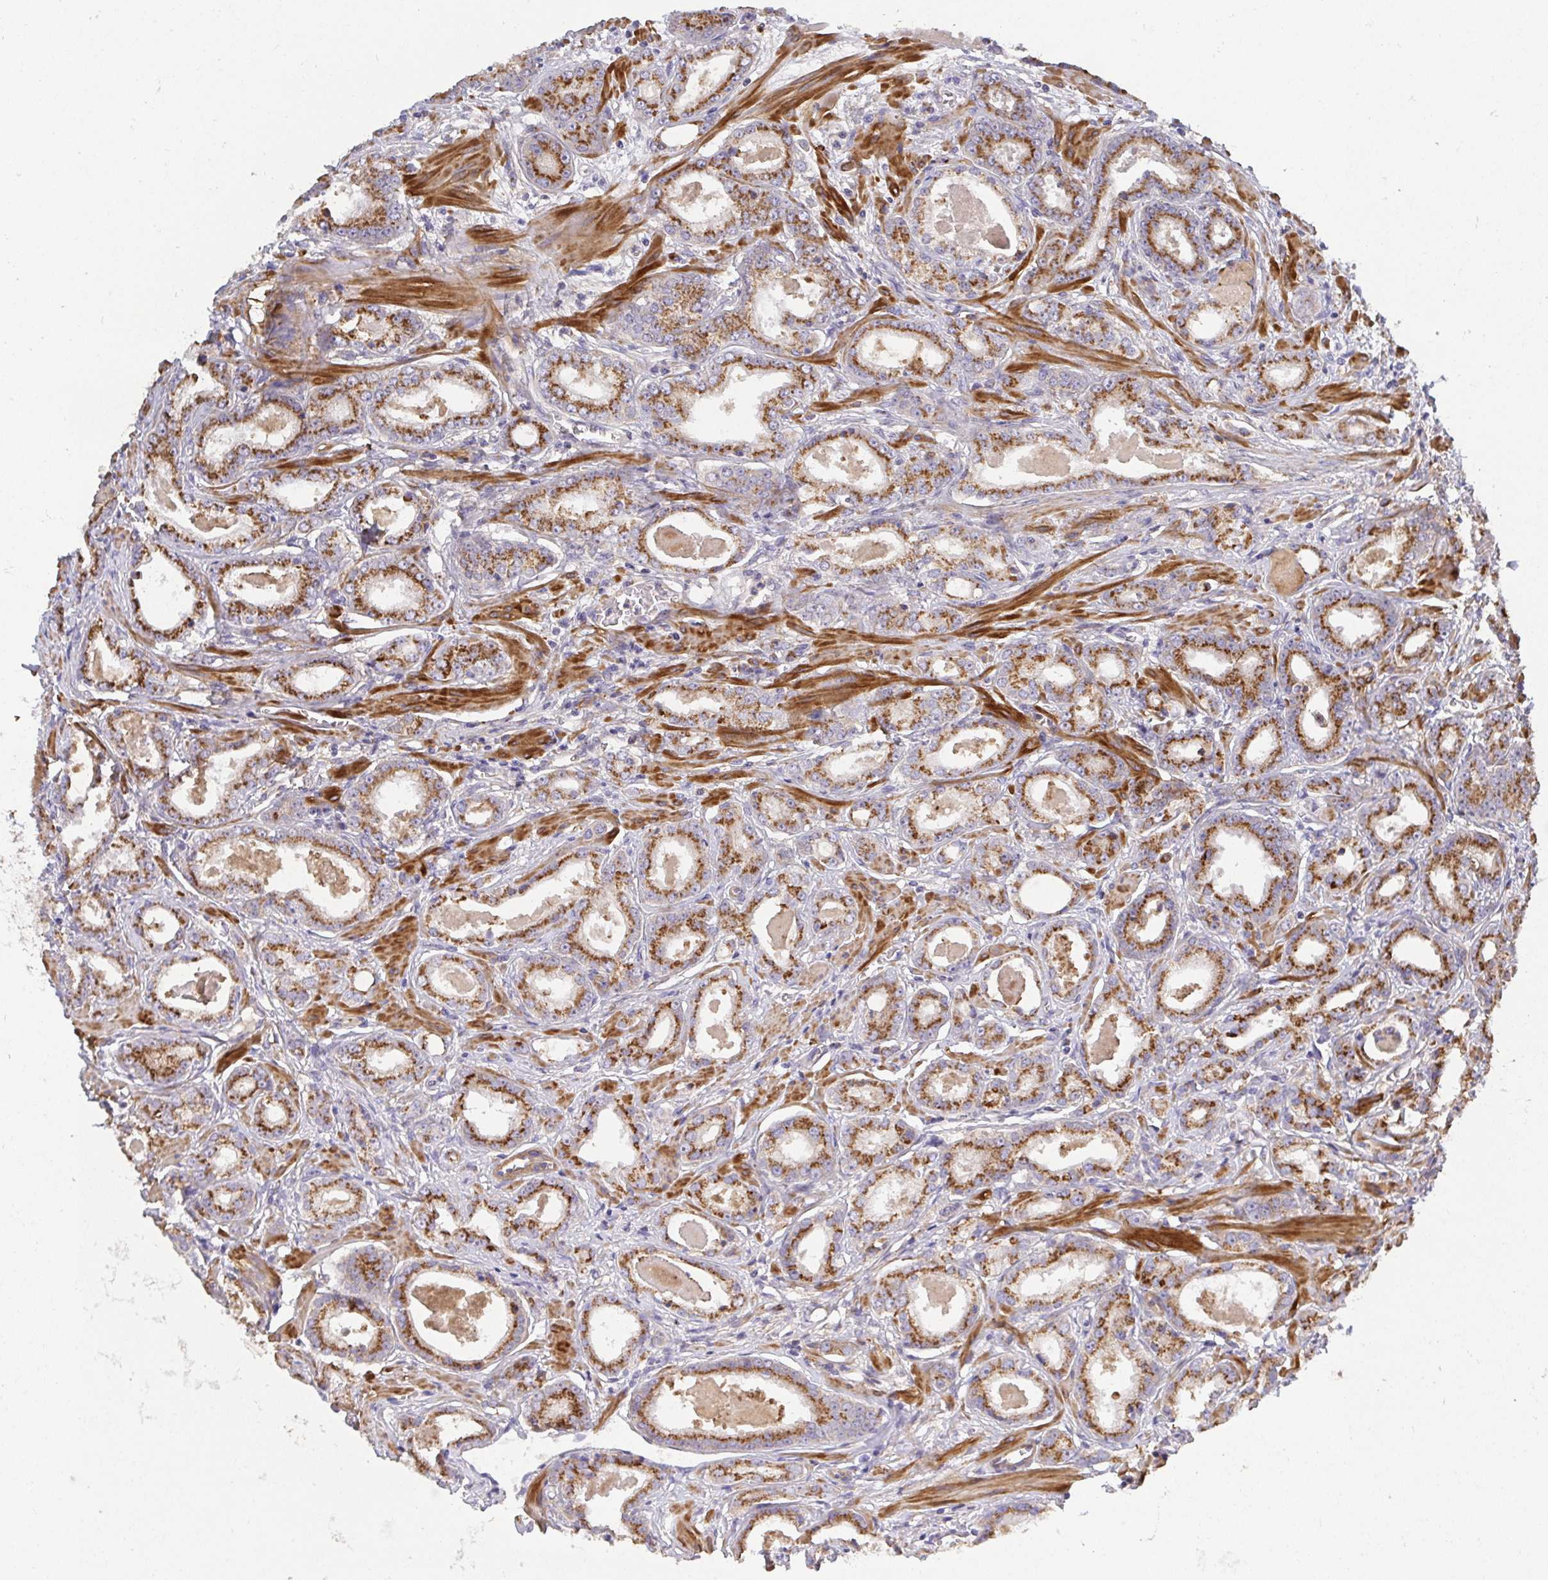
{"staining": {"intensity": "strong", "quantity": ">75%", "location": "cytoplasmic/membranous"}, "tissue": "prostate cancer", "cell_type": "Tumor cells", "image_type": "cancer", "snomed": [{"axis": "morphology", "description": "Adenocarcinoma, NOS"}, {"axis": "morphology", "description": "Adenocarcinoma, Low grade"}, {"axis": "topography", "description": "Prostate"}], "caption": "Protein staining of prostate cancer tissue exhibits strong cytoplasmic/membranous expression in approximately >75% of tumor cells. (IHC, brightfield microscopy, high magnification).", "gene": "TM9SF4", "patient": {"sex": "male", "age": 64}}